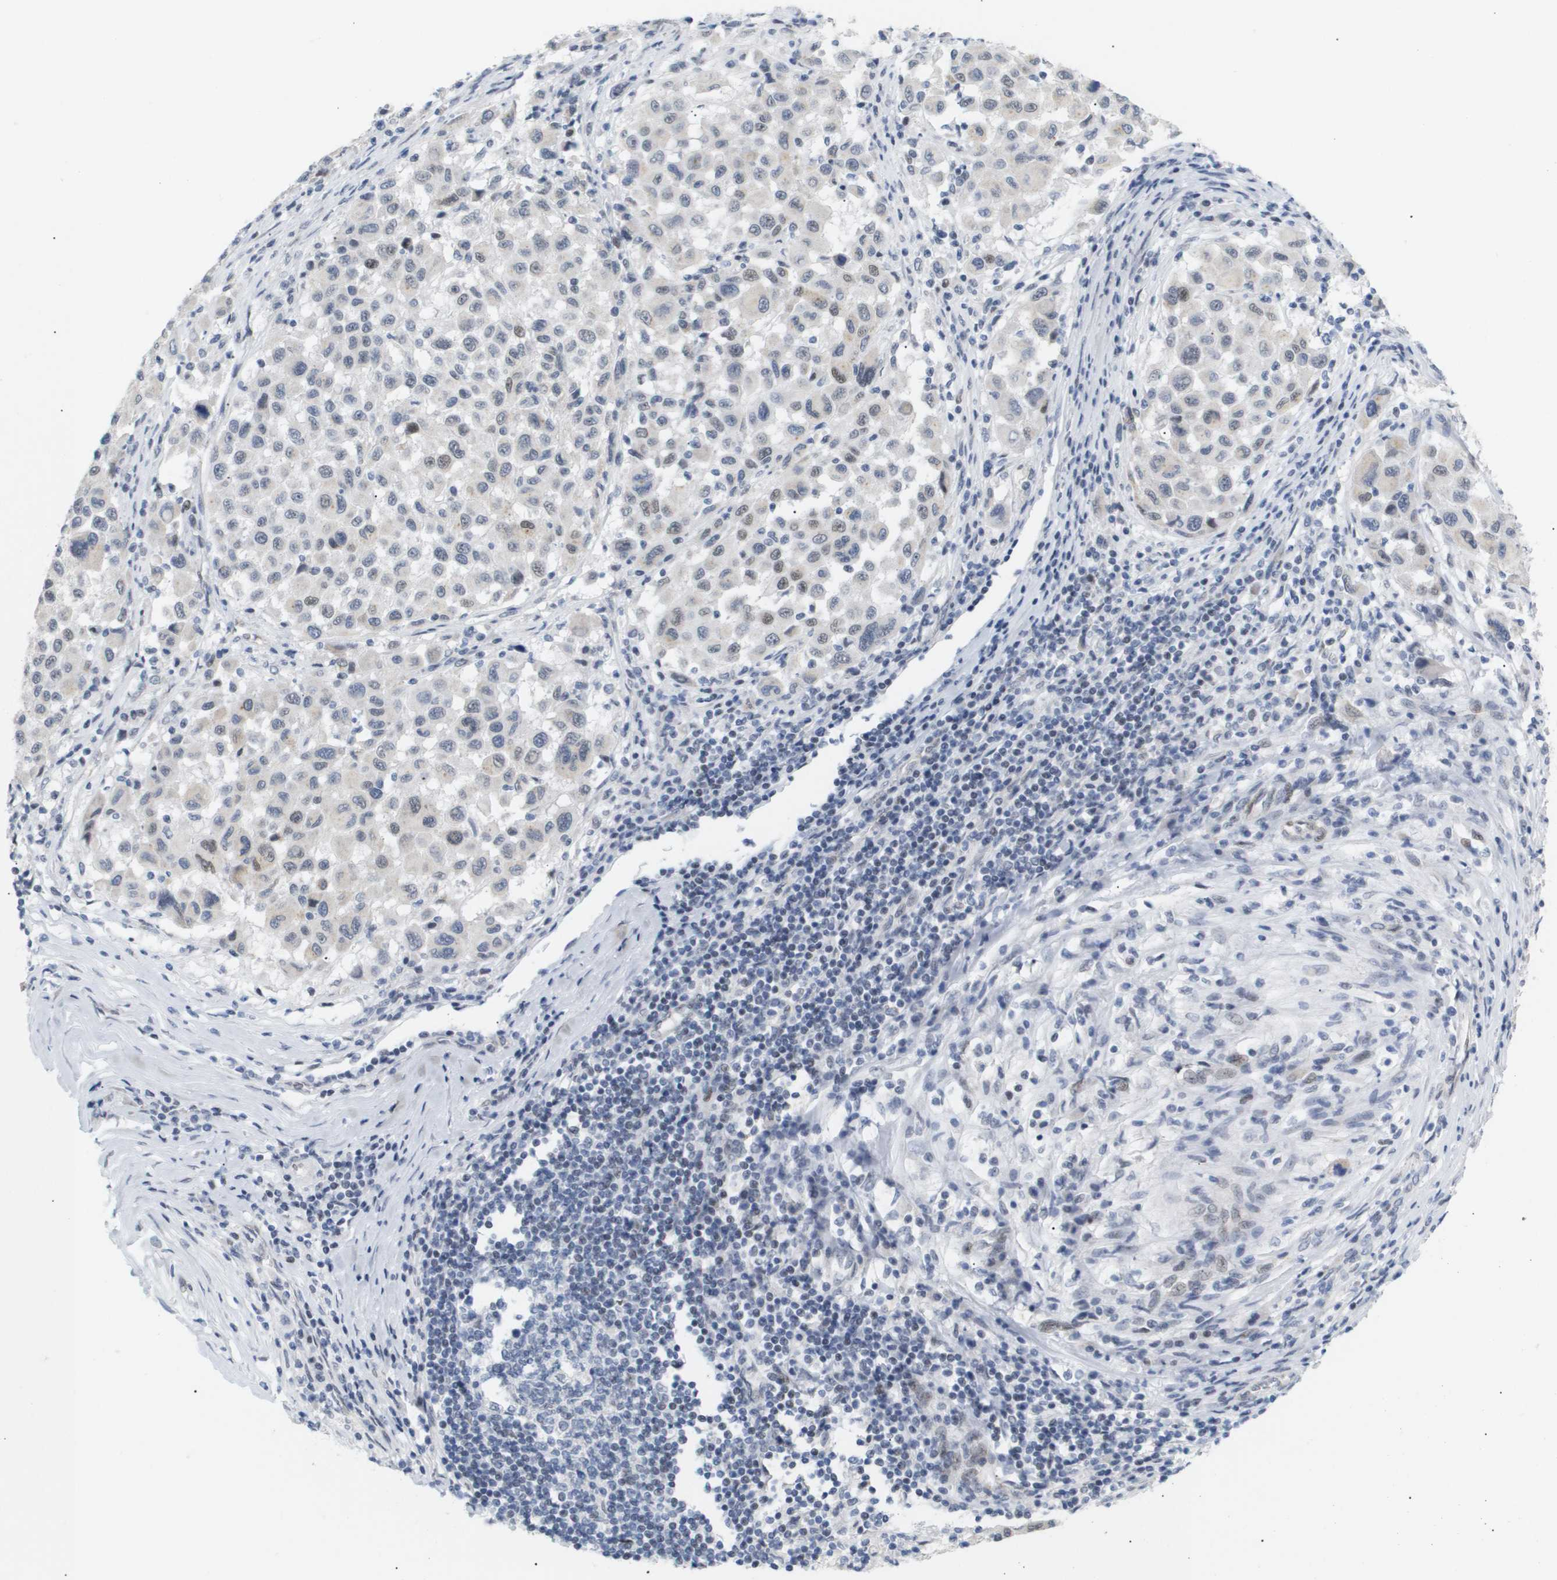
{"staining": {"intensity": "weak", "quantity": "<25%", "location": "nuclear"}, "tissue": "melanoma", "cell_type": "Tumor cells", "image_type": "cancer", "snomed": [{"axis": "morphology", "description": "Malignant melanoma, Metastatic site"}, {"axis": "topography", "description": "Lymph node"}], "caption": "Tumor cells show no significant expression in melanoma.", "gene": "PPARD", "patient": {"sex": "male", "age": 61}}